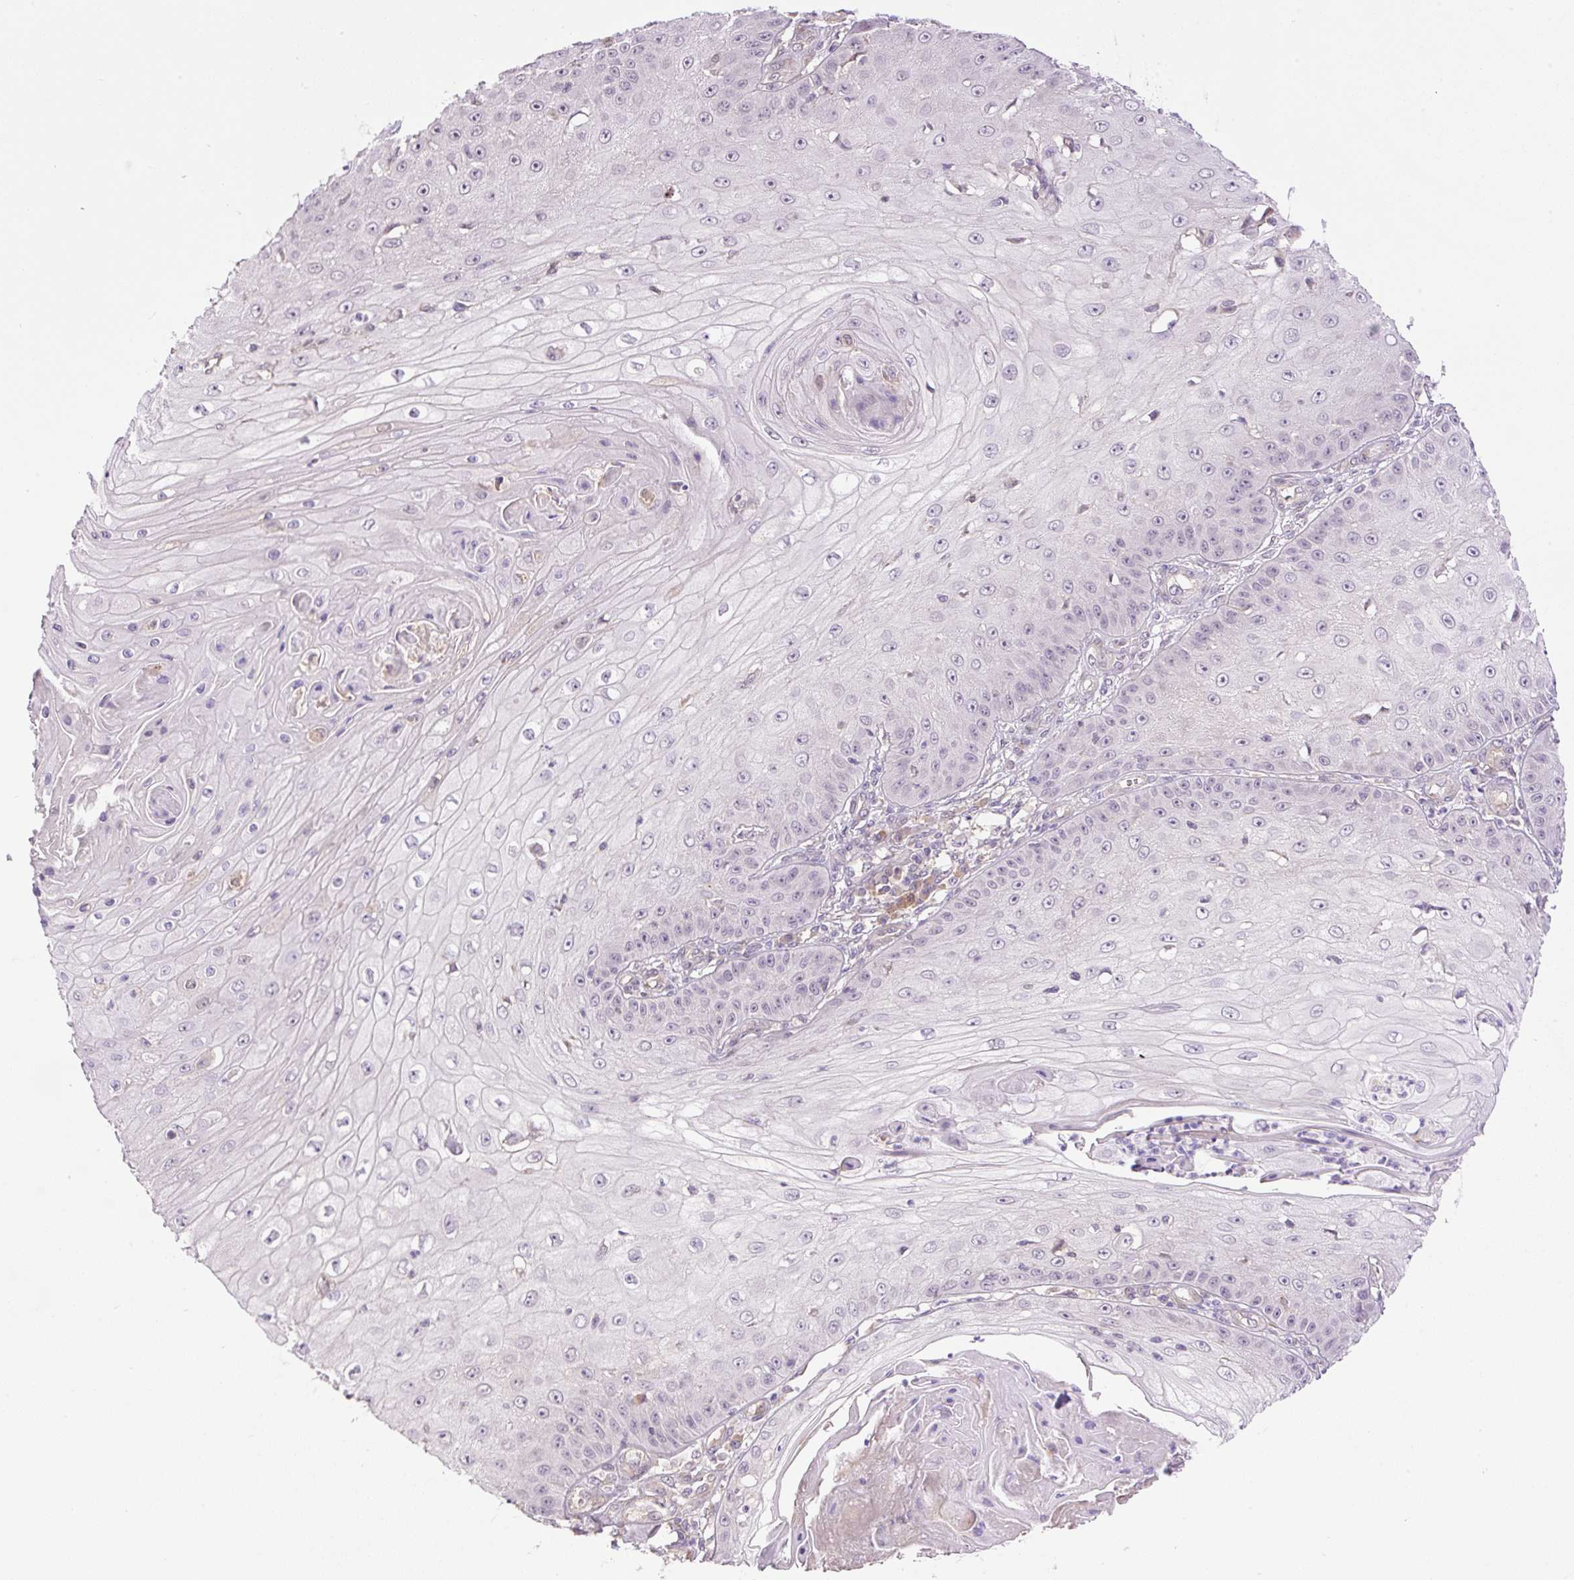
{"staining": {"intensity": "negative", "quantity": "none", "location": "none"}, "tissue": "skin cancer", "cell_type": "Tumor cells", "image_type": "cancer", "snomed": [{"axis": "morphology", "description": "Squamous cell carcinoma, NOS"}, {"axis": "topography", "description": "Skin"}], "caption": "This is a micrograph of IHC staining of squamous cell carcinoma (skin), which shows no expression in tumor cells. (Stains: DAB (3,3'-diaminobenzidine) immunohistochemistry (IHC) with hematoxylin counter stain, Microscopy: brightfield microscopy at high magnification).", "gene": "HABP4", "patient": {"sex": "male", "age": 70}}